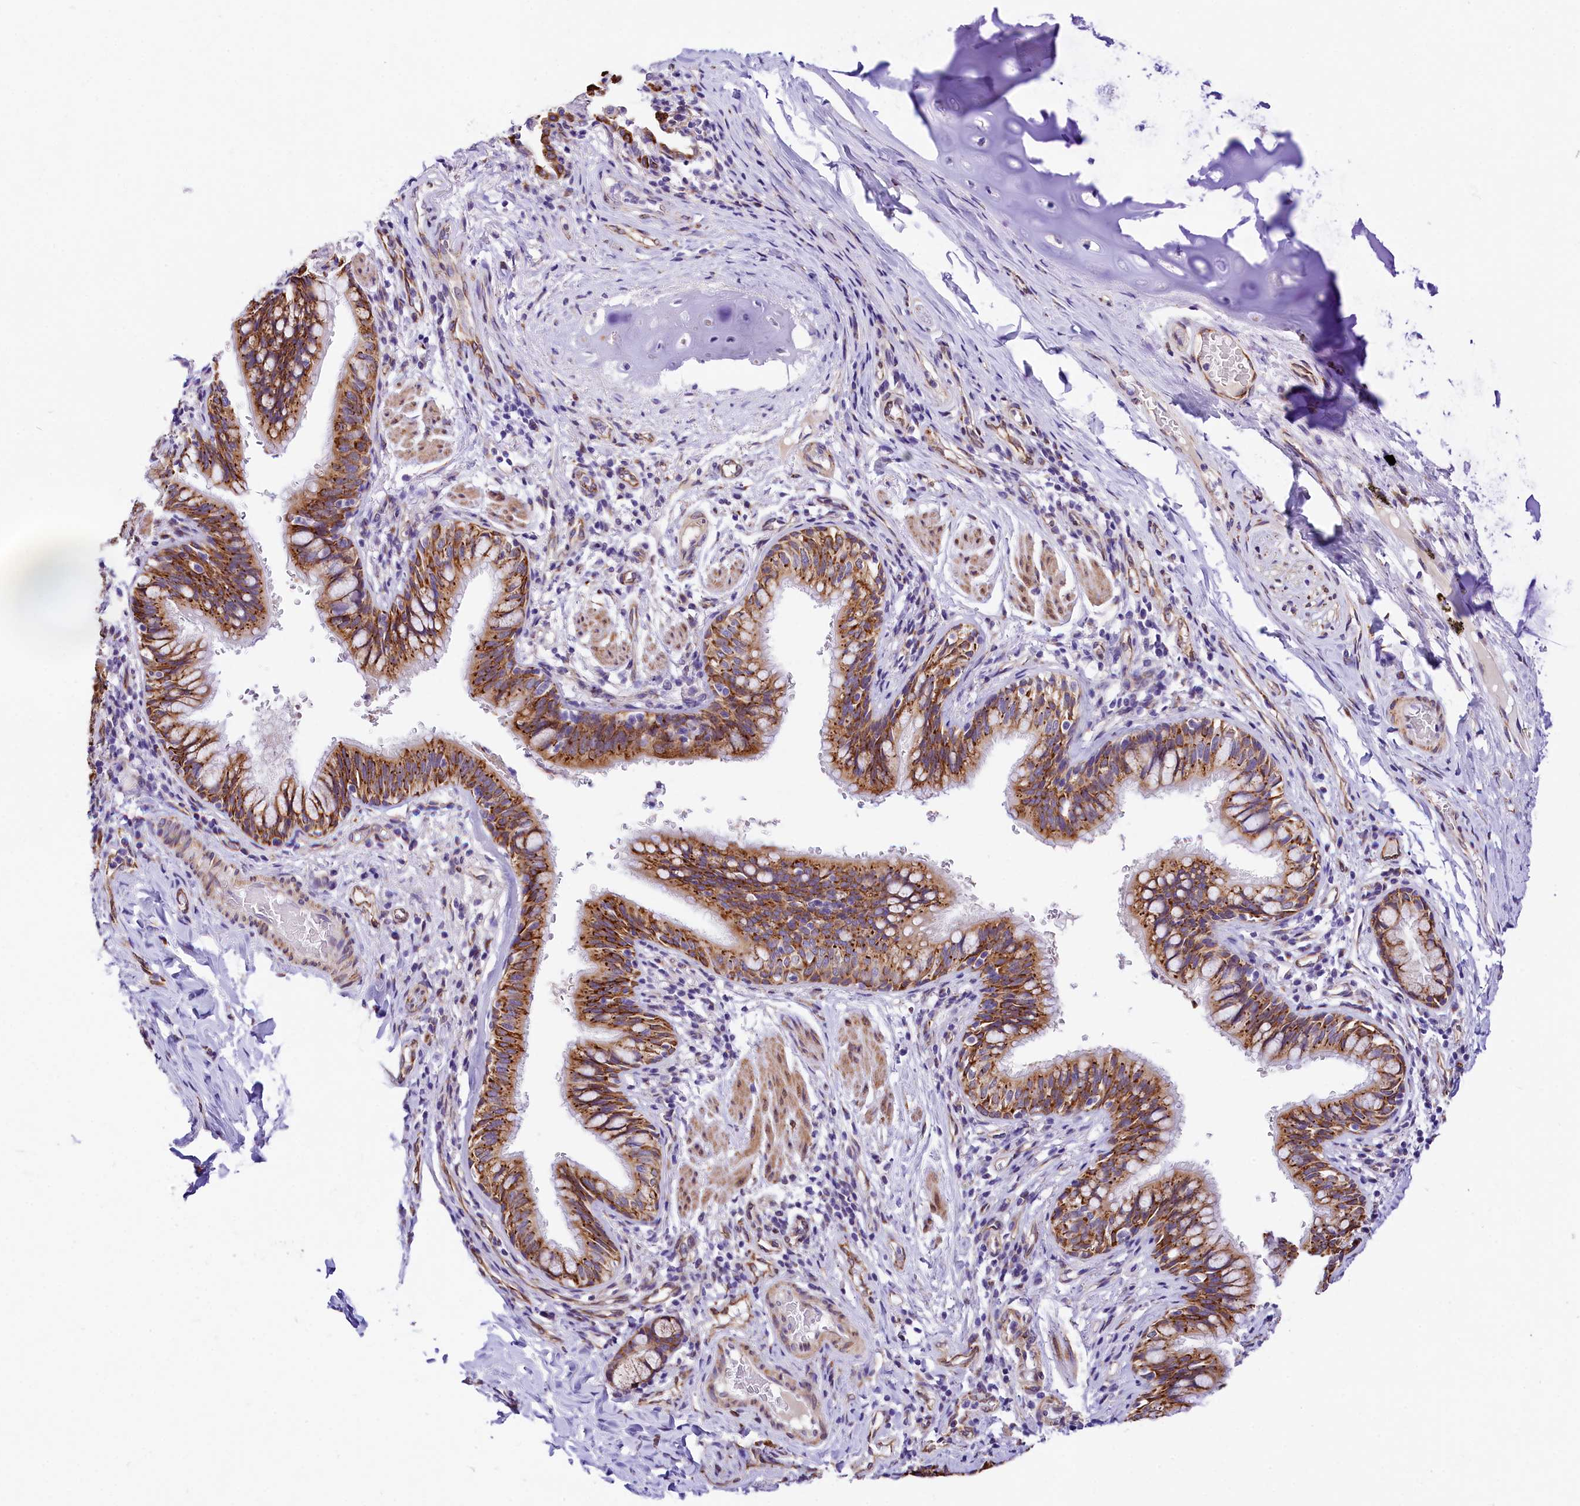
{"staining": {"intensity": "moderate", "quantity": ">75%", "location": "cytoplasmic/membranous"}, "tissue": "bronchus", "cell_type": "Respiratory epithelial cells", "image_type": "normal", "snomed": [{"axis": "morphology", "description": "Normal tissue, NOS"}, {"axis": "topography", "description": "Cartilage tissue"}, {"axis": "topography", "description": "Bronchus"}], "caption": "High-magnification brightfield microscopy of benign bronchus stained with DAB (3,3'-diaminobenzidine) (brown) and counterstained with hematoxylin (blue). respiratory epithelial cells exhibit moderate cytoplasmic/membranous positivity is appreciated in about>75% of cells. (IHC, brightfield microscopy, high magnification).", "gene": "ITGA1", "patient": {"sex": "female", "age": 36}}